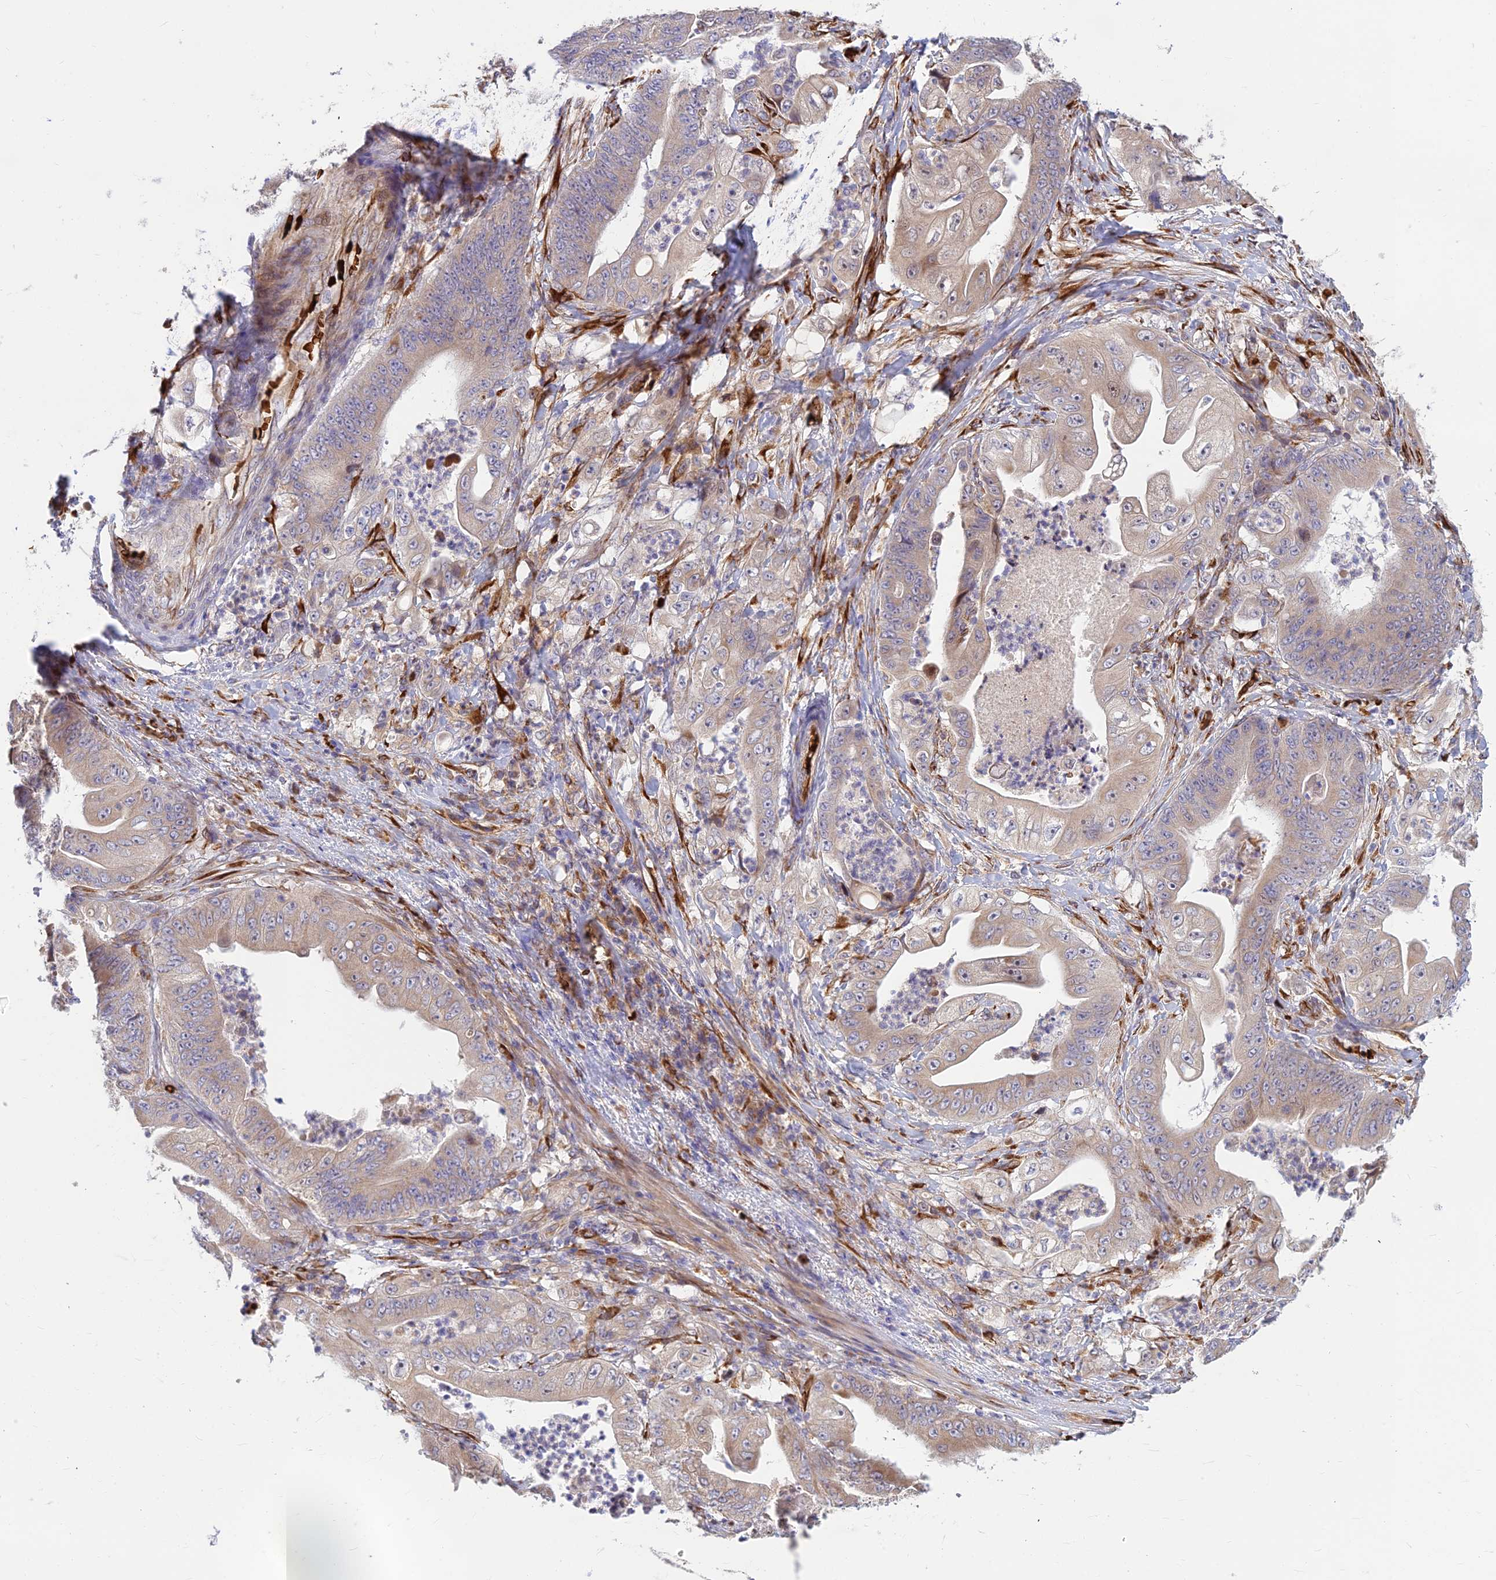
{"staining": {"intensity": "weak", "quantity": "25%-75%", "location": "cytoplasmic/membranous"}, "tissue": "stomach cancer", "cell_type": "Tumor cells", "image_type": "cancer", "snomed": [{"axis": "morphology", "description": "Adenocarcinoma, NOS"}, {"axis": "topography", "description": "Stomach"}], "caption": "The histopathology image exhibits a brown stain indicating the presence of a protein in the cytoplasmic/membranous of tumor cells in stomach cancer (adenocarcinoma). The staining was performed using DAB (3,3'-diaminobenzidine), with brown indicating positive protein expression. Nuclei are stained blue with hematoxylin.", "gene": "UFSP2", "patient": {"sex": "female", "age": 73}}